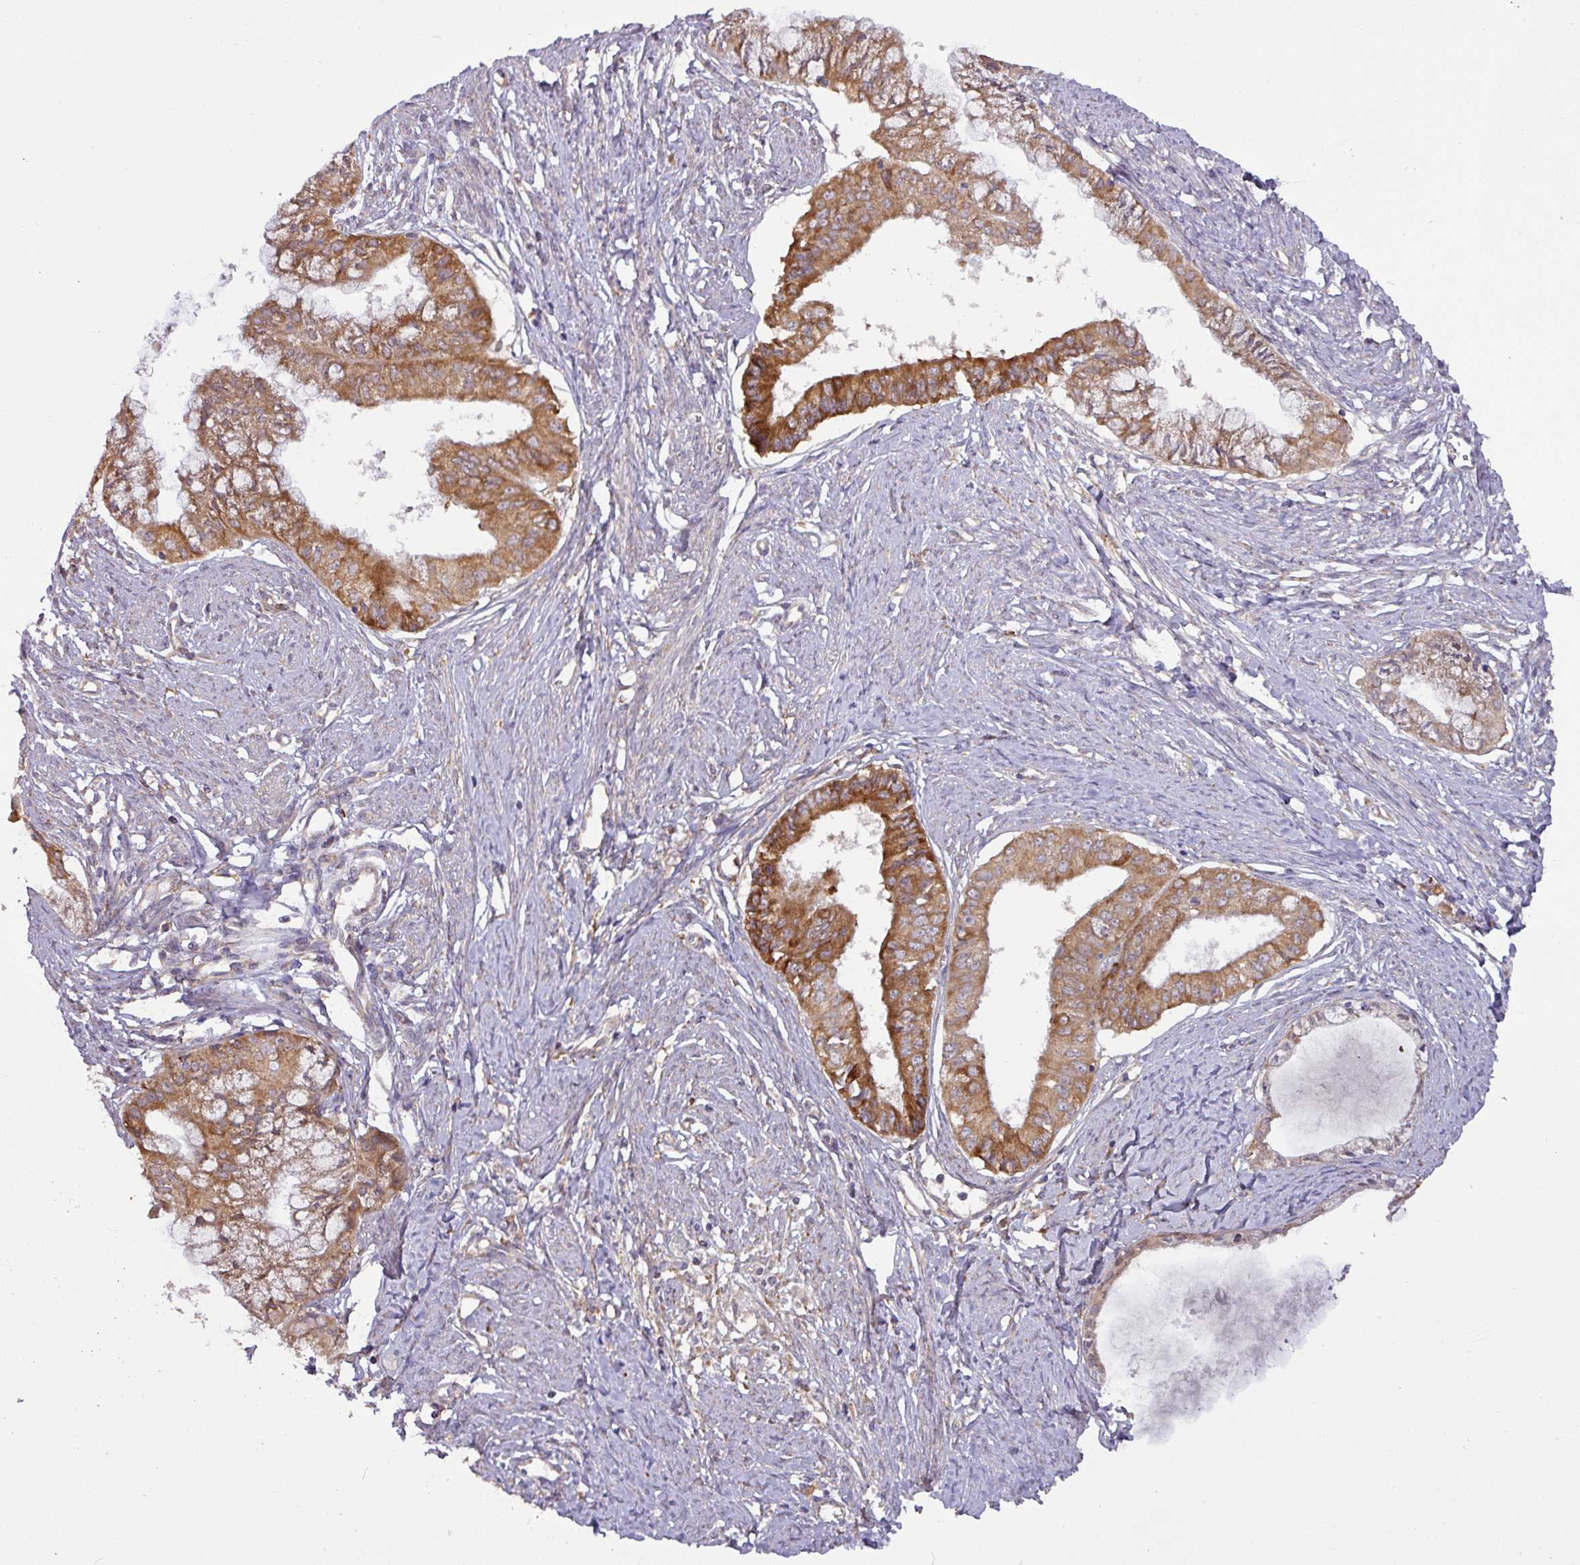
{"staining": {"intensity": "moderate", "quantity": ">75%", "location": "cytoplasmic/membranous"}, "tissue": "endometrial cancer", "cell_type": "Tumor cells", "image_type": "cancer", "snomed": [{"axis": "morphology", "description": "Adenocarcinoma, NOS"}, {"axis": "topography", "description": "Endometrium"}], "caption": "Endometrial adenocarcinoma tissue displays moderate cytoplasmic/membranous positivity in about >75% of tumor cells The protein of interest is stained brown, and the nuclei are stained in blue (DAB IHC with brightfield microscopy, high magnification).", "gene": "GALP", "patient": {"sex": "female", "age": 76}}